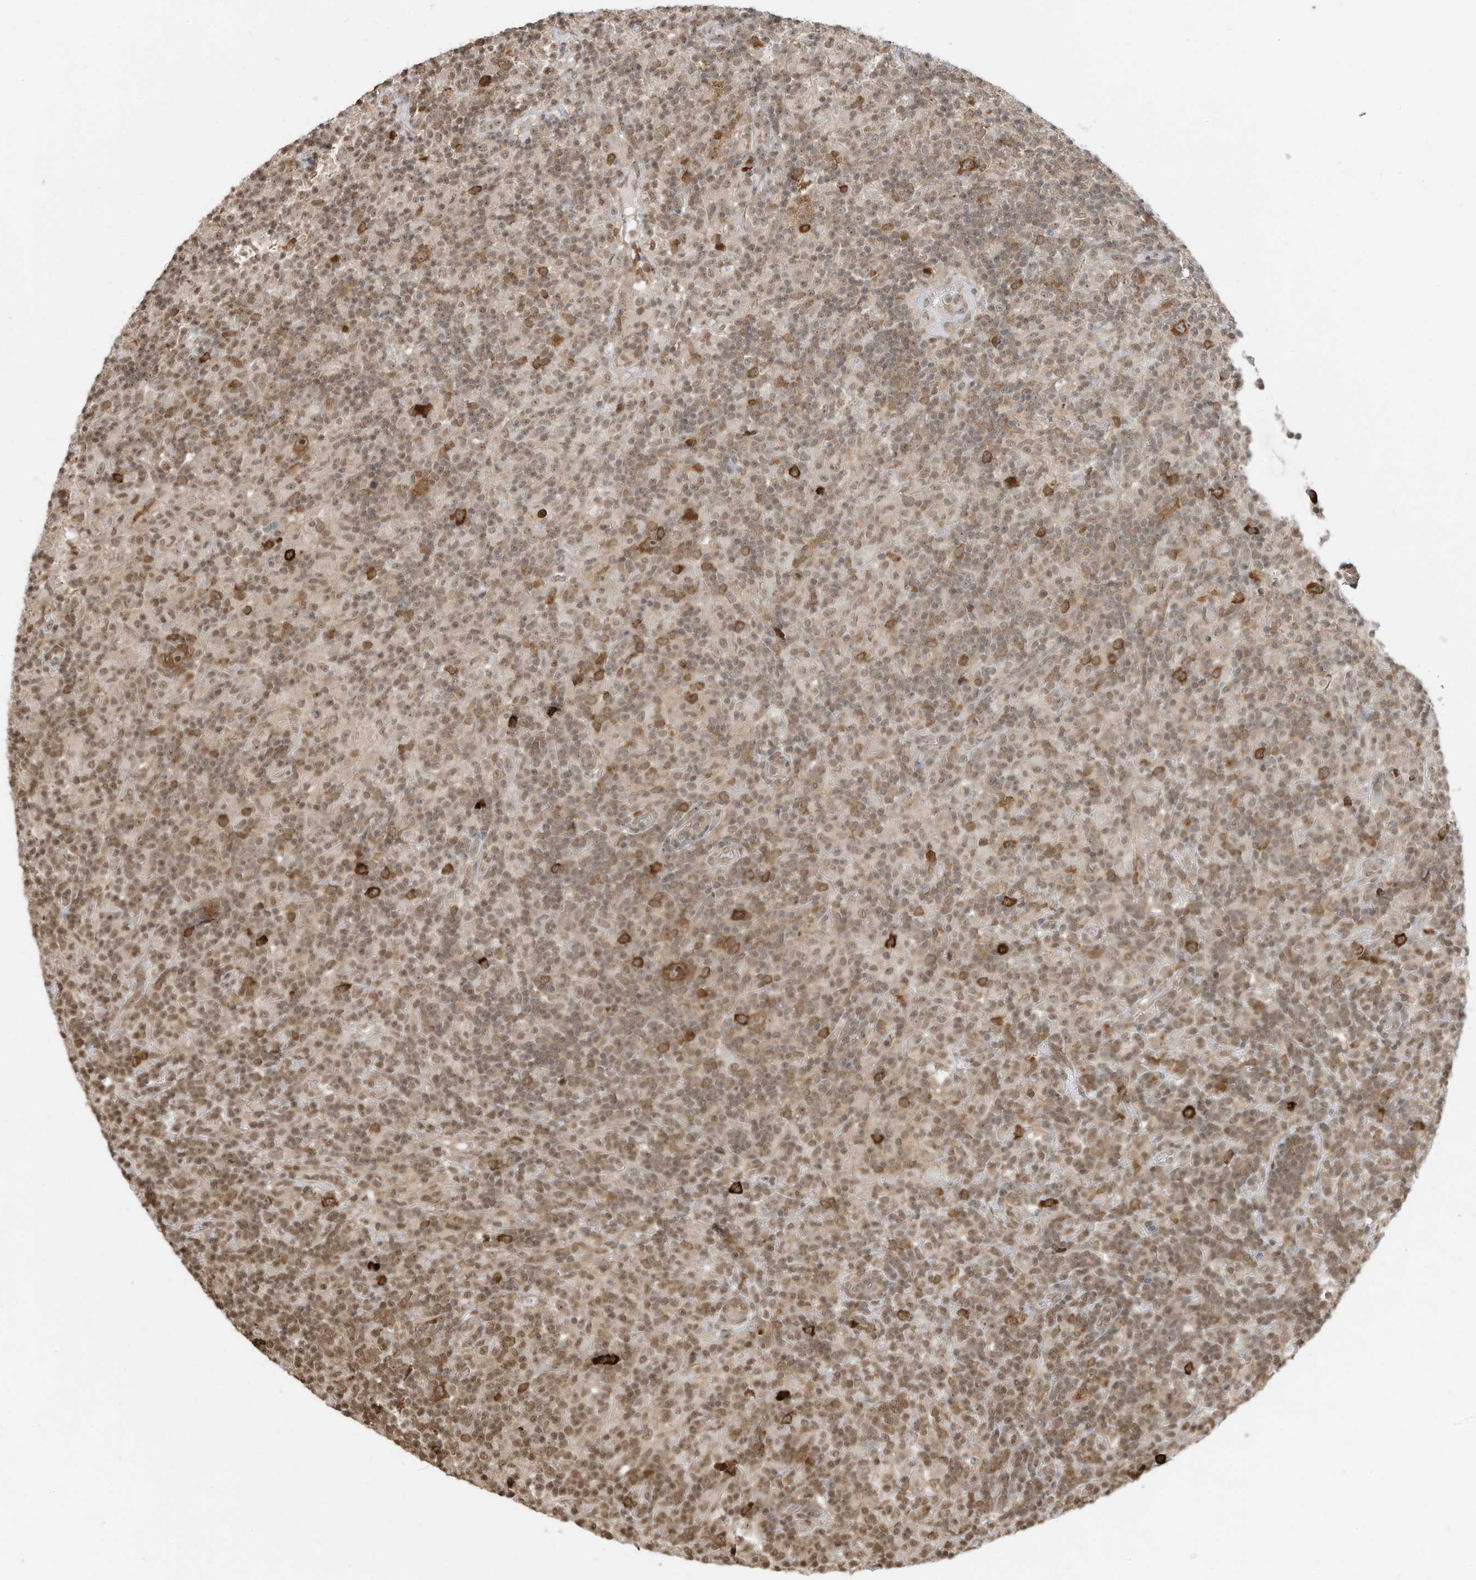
{"staining": {"intensity": "moderate", "quantity": ">75%", "location": "cytoplasmic/membranous,nuclear"}, "tissue": "lymphoma", "cell_type": "Tumor cells", "image_type": "cancer", "snomed": [{"axis": "morphology", "description": "Hodgkin's disease, NOS"}, {"axis": "topography", "description": "Lymph node"}], "caption": "Immunohistochemical staining of human lymphoma shows medium levels of moderate cytoplasmic/membranous and nuclear protein staining in approximately >75% of tumor cells. The protein of interest is stained brown, and the nuclei are stained in blue (DAB (3,3'-diaminobenzidine) IHC with brightfield microscopy, high magnification).", "gene": "ZNF195", "patient": {"sex": "male", "age": 70}}